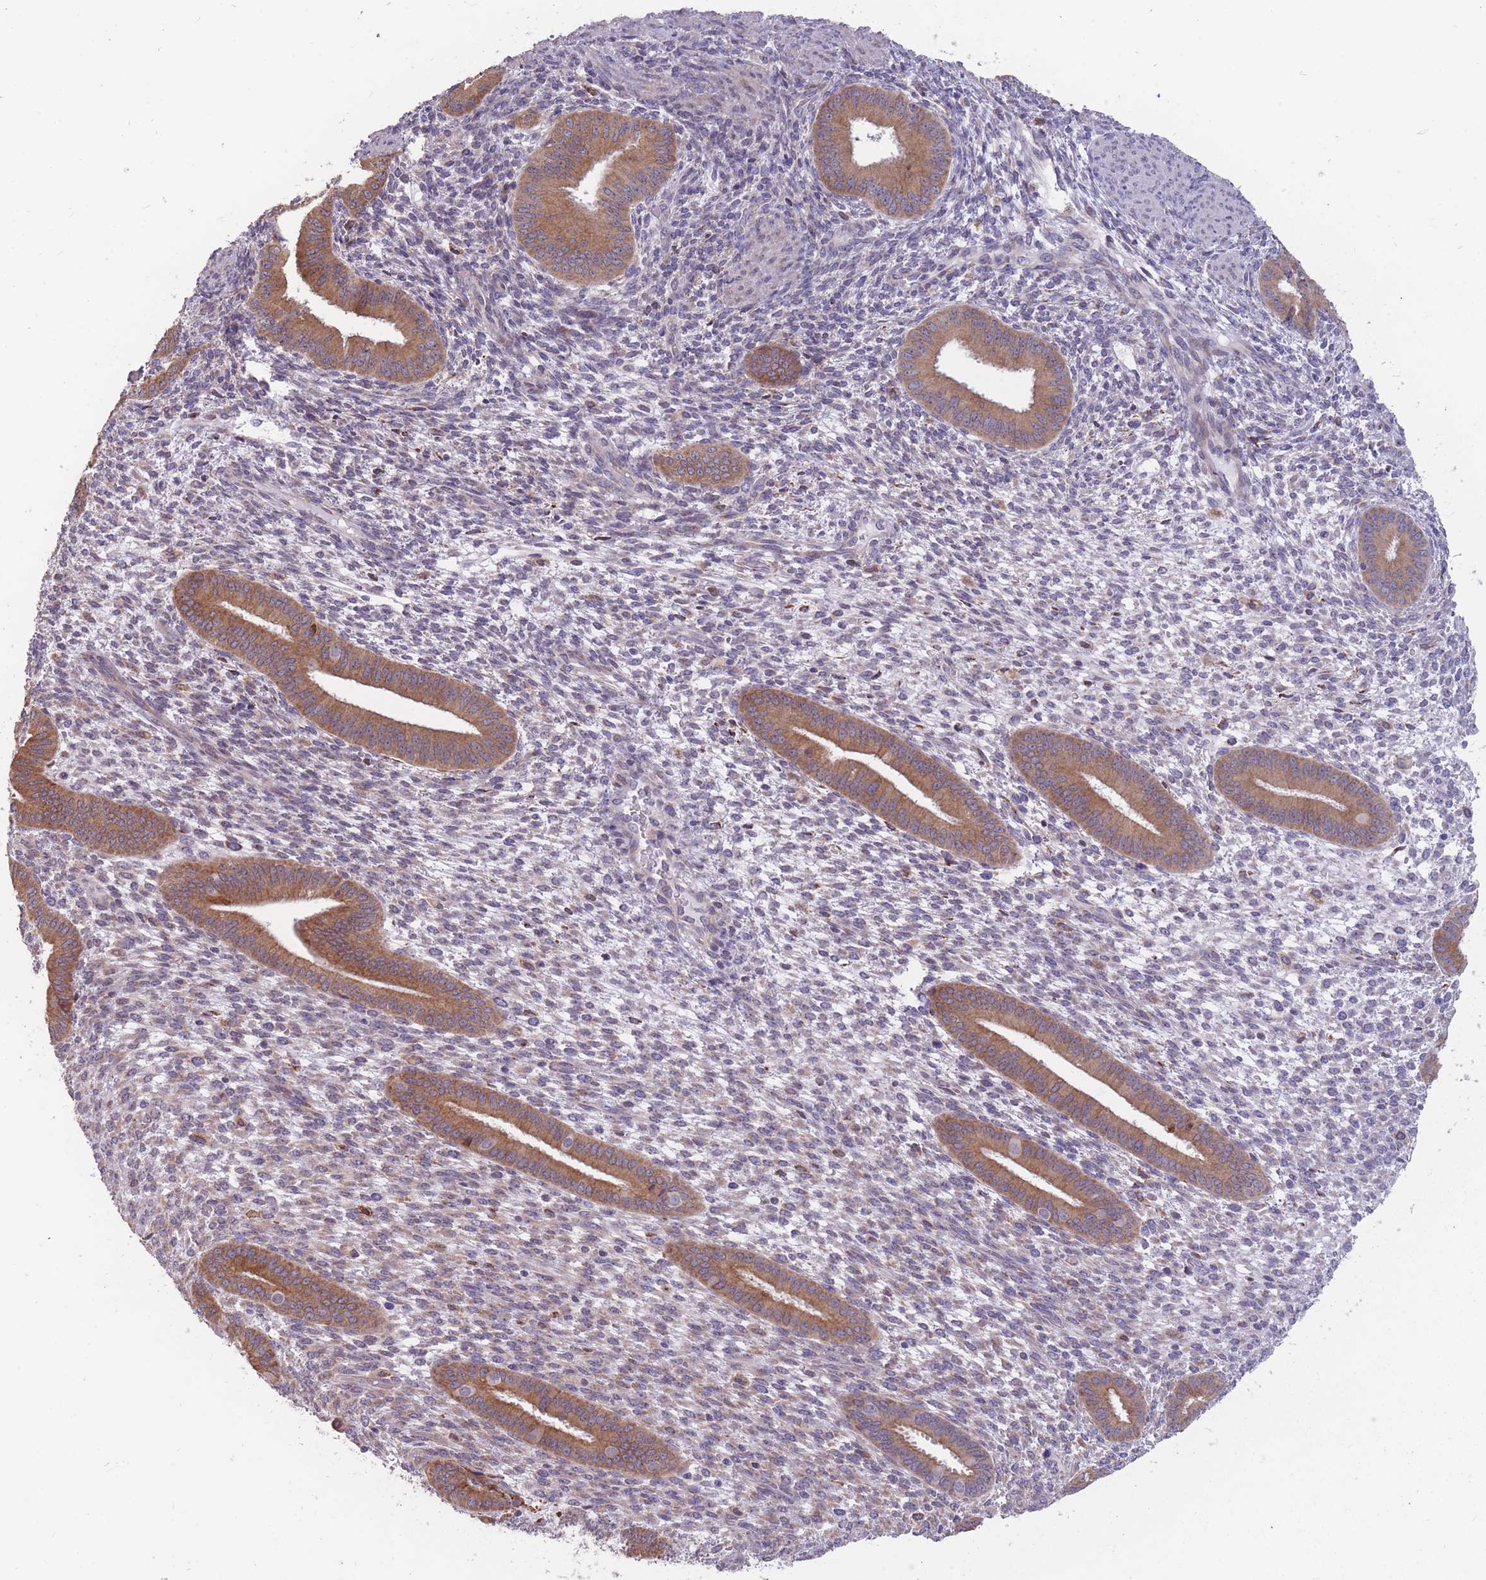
{"staining": {"intensity": "weak", "quantity": "<25%", "location": "cytoplasmic/membranous"}, "tissue": "endometrium", "cell_type": "Cells in endometrial stroma", "image_type": "normal", "snomed": [{"axis": "morphology", "description": "Normal tissue, NOS"}, {"axis": "topography", "description": "Endometrium"}], "caption": "Image shows no protein expression in cells in endometrial stroma of unremarkable endometrium.", "gene": "TRAPPC5", "patient": {"sex": "female", "age": 36}}